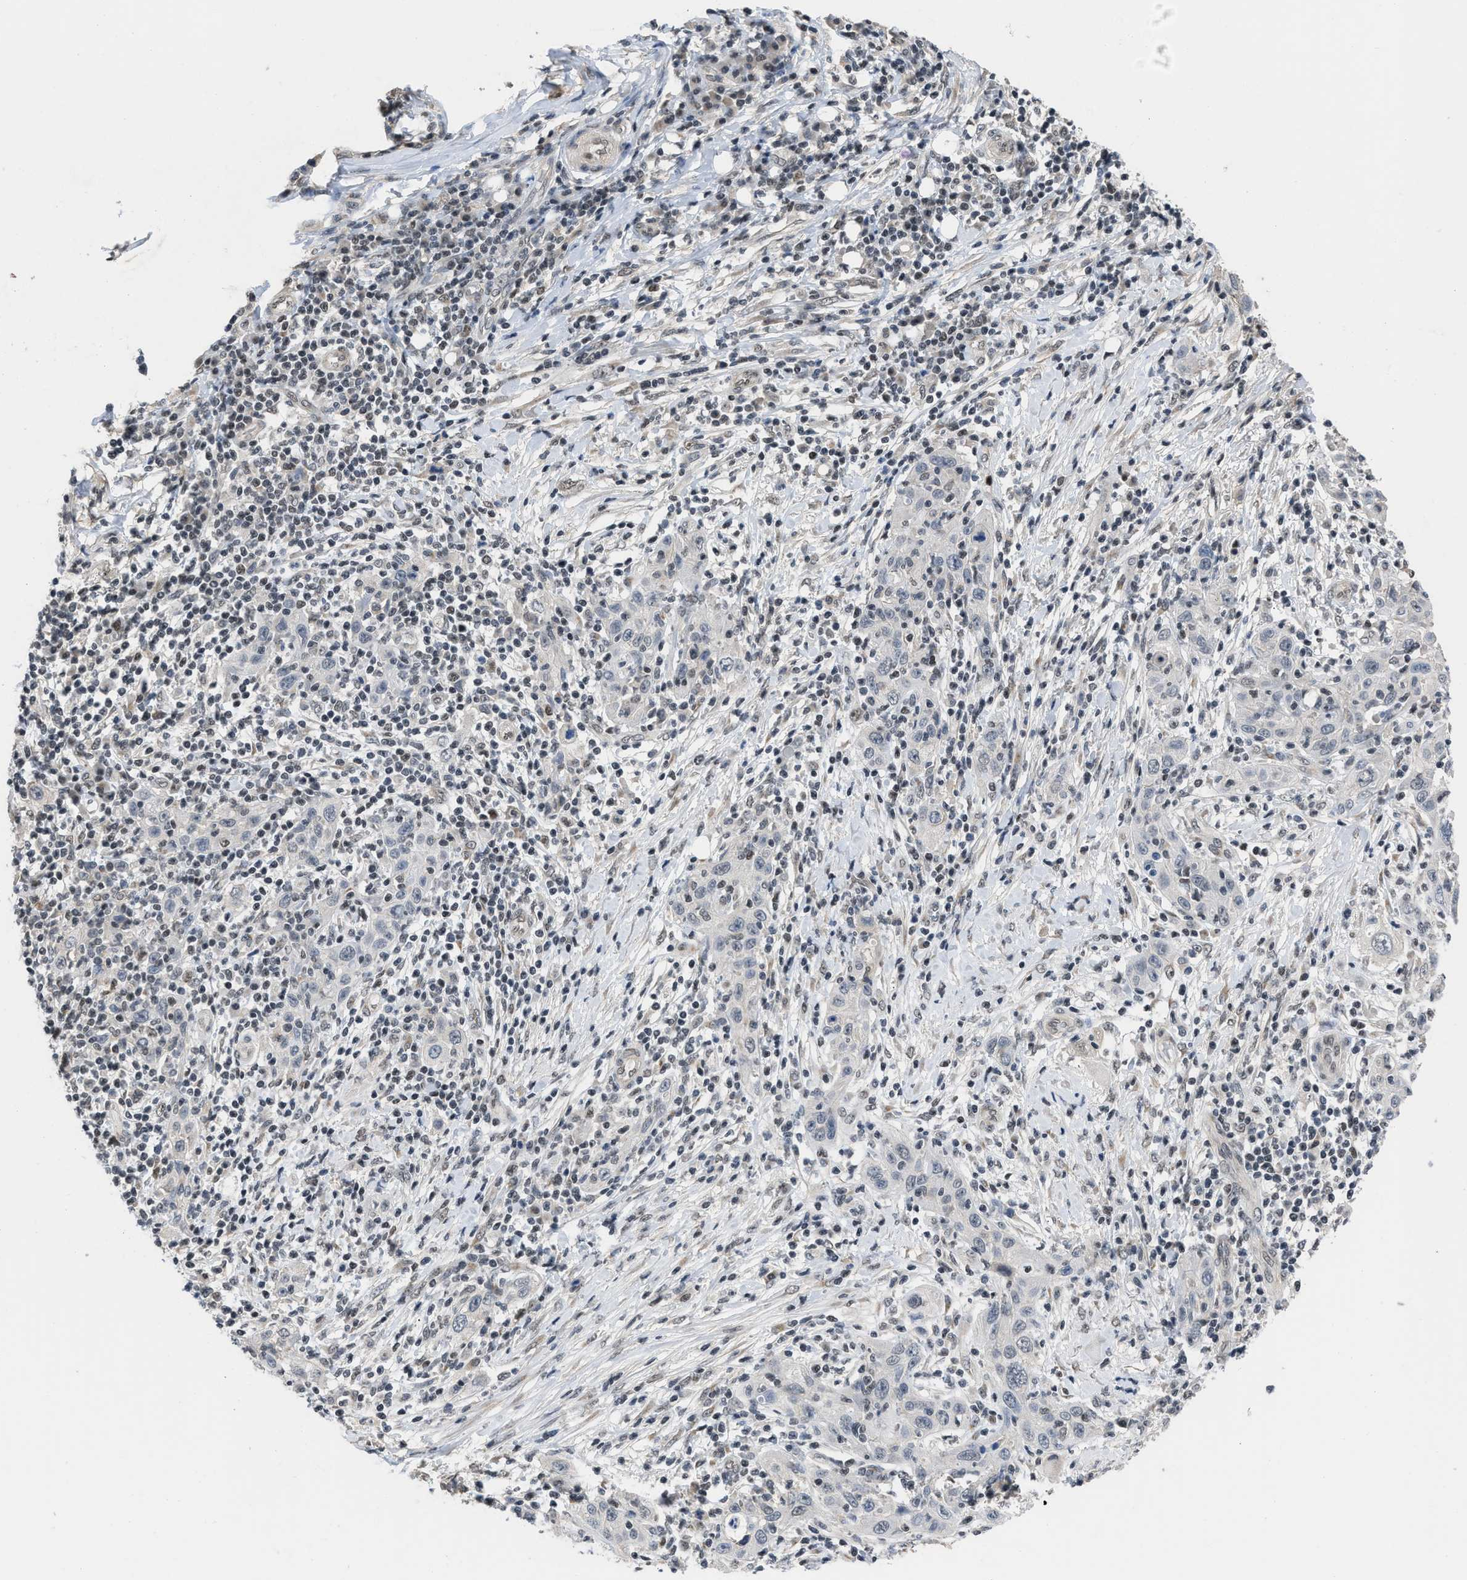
{"staining": {"intensity": "negative", "quantity": "none", "location": "none"}, "tissue": "skin cancer", "cell_type": "Tumor cells", "image_type": "cancer", "snomed": [{"axis": "morphology", "description": "Squamous cell carcinoma, NOS"}, {"axis": "topography", "description": "Skin"}], "caption": "Tumor cells are negative for brown protein staining in squamous cell carcinoma (skin).", "gene": "TERF2IP", "patient": {"sex": "female", "age": 88}}